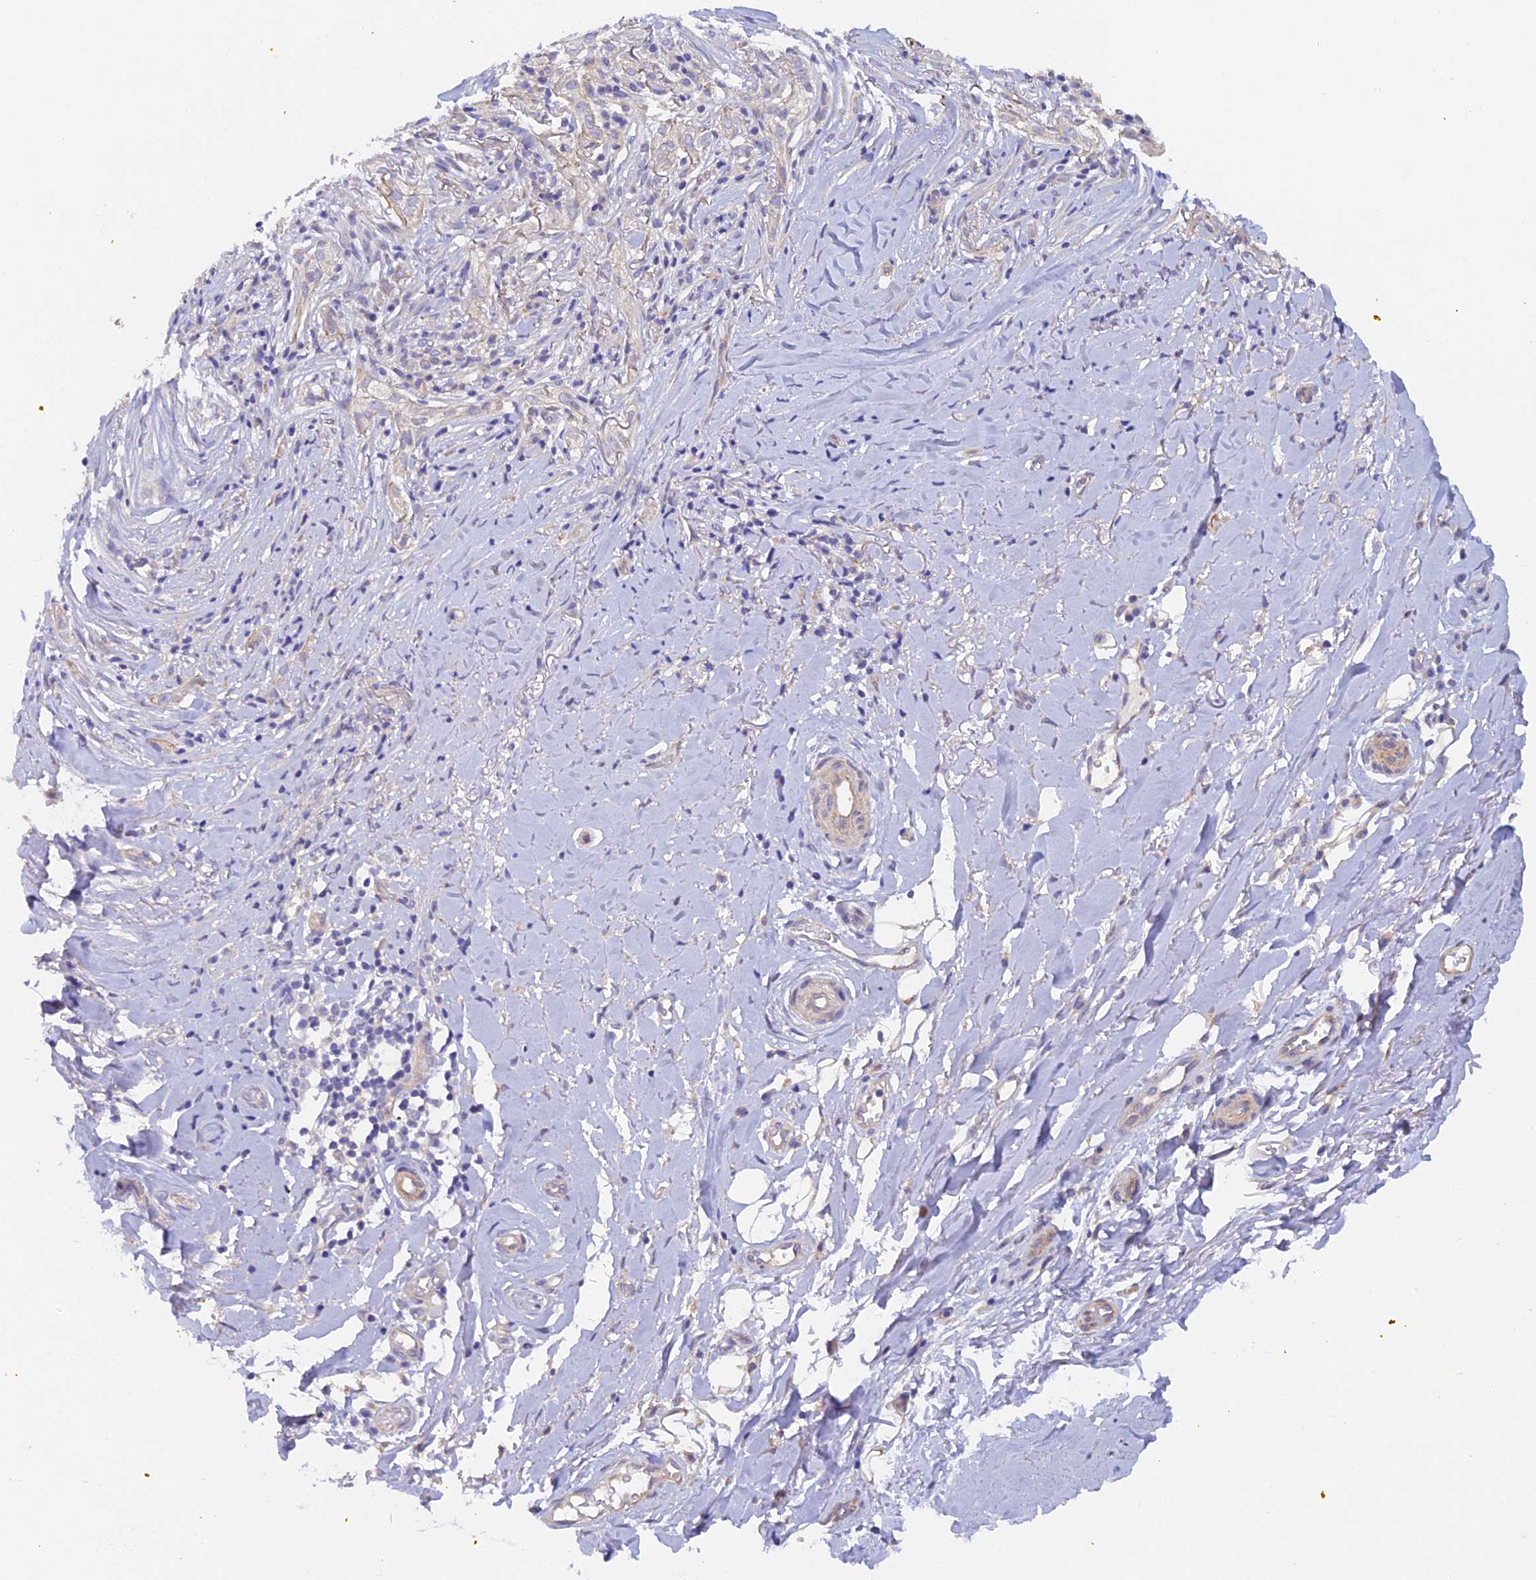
{"staining": {"intensity": "negative", "quantity": "none", "location": "none"}, "tissue": "adipose tissue", "cell_type": "Adipocytes", "image_type": "normal", "snomed": [{"axis": "morphology", "description": "Normal tissue, NOS"}, {"axis": "morphology", "description": "Basal cell carcinoma"}, {"axis": "topography", "description": "Skin"}], "caption": "This photomicrograph is of normal adipose tissue stained with immunohistochemistry (IHC) to label a protein in brown with the nuclei are counter-stained blue. There is no expression in adipocytes. The staining is performed using DAB brown chromogen with nuclei counter-stained in using hematoxylin.", "gene": "FZR1", "patient": {"sex": "female", "age": 89}}